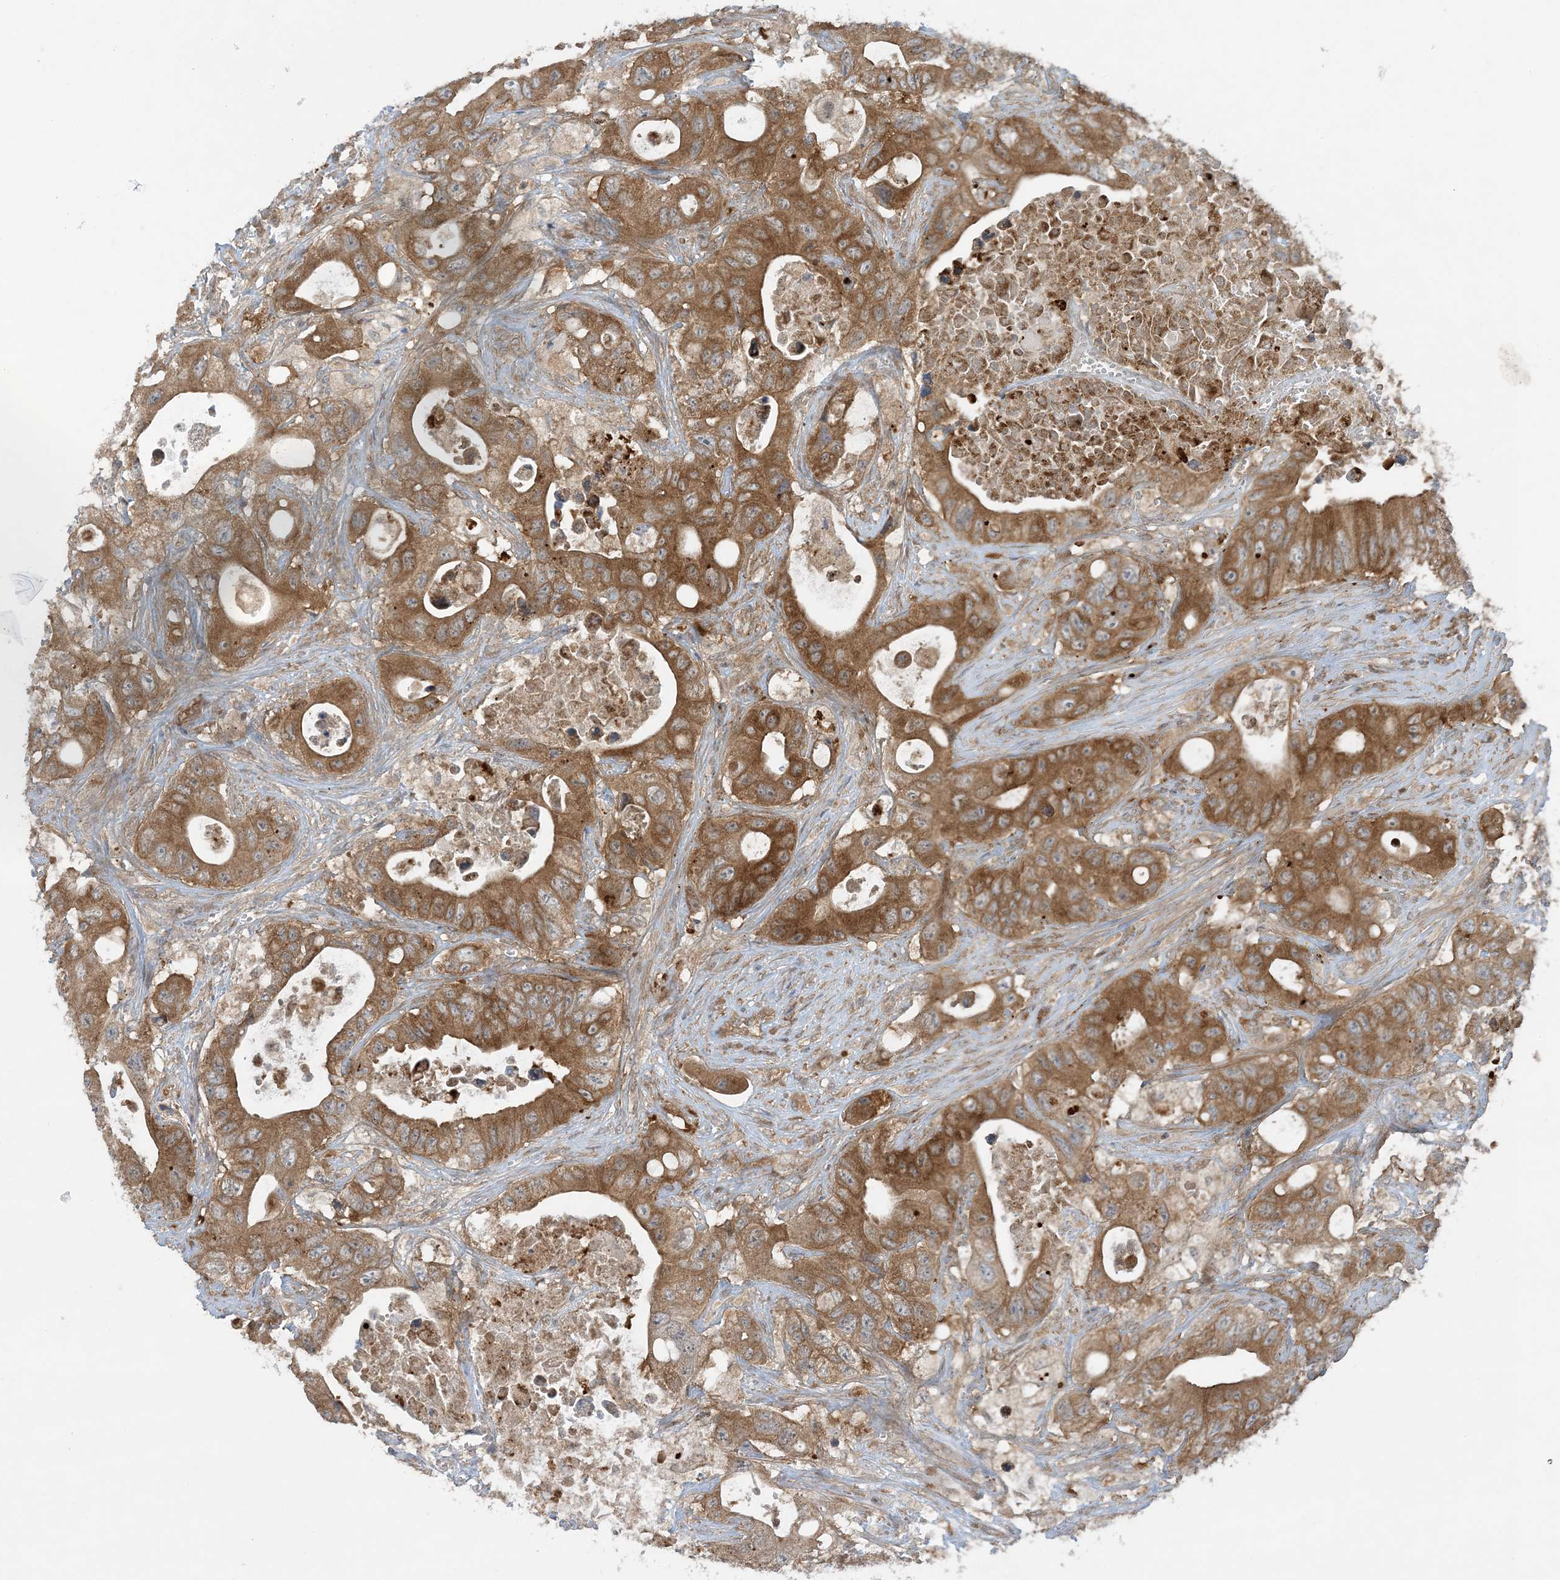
{"staining": {"intensity": "moderate", "quantity": ">75%", "location": "cytoplasmic/membranous"}, "tissue": "colorectal cancer", "cell_type": "Tumor cells", "image_type": "cancer", "snomed": [{"axis": "morphology", "description": "Adenocarcinoma, NOS"}, {"axis": "topography", "description": "Colon"}], "caption": "Immunohistochemical staining of adenocarcinoma (colorectal) reveals medium levels of moderate cytoplasmic/membranous expression in about >75% of tumor cells.", "gene": "STAM2", "patient": {"sex": "female", "age": 46}}